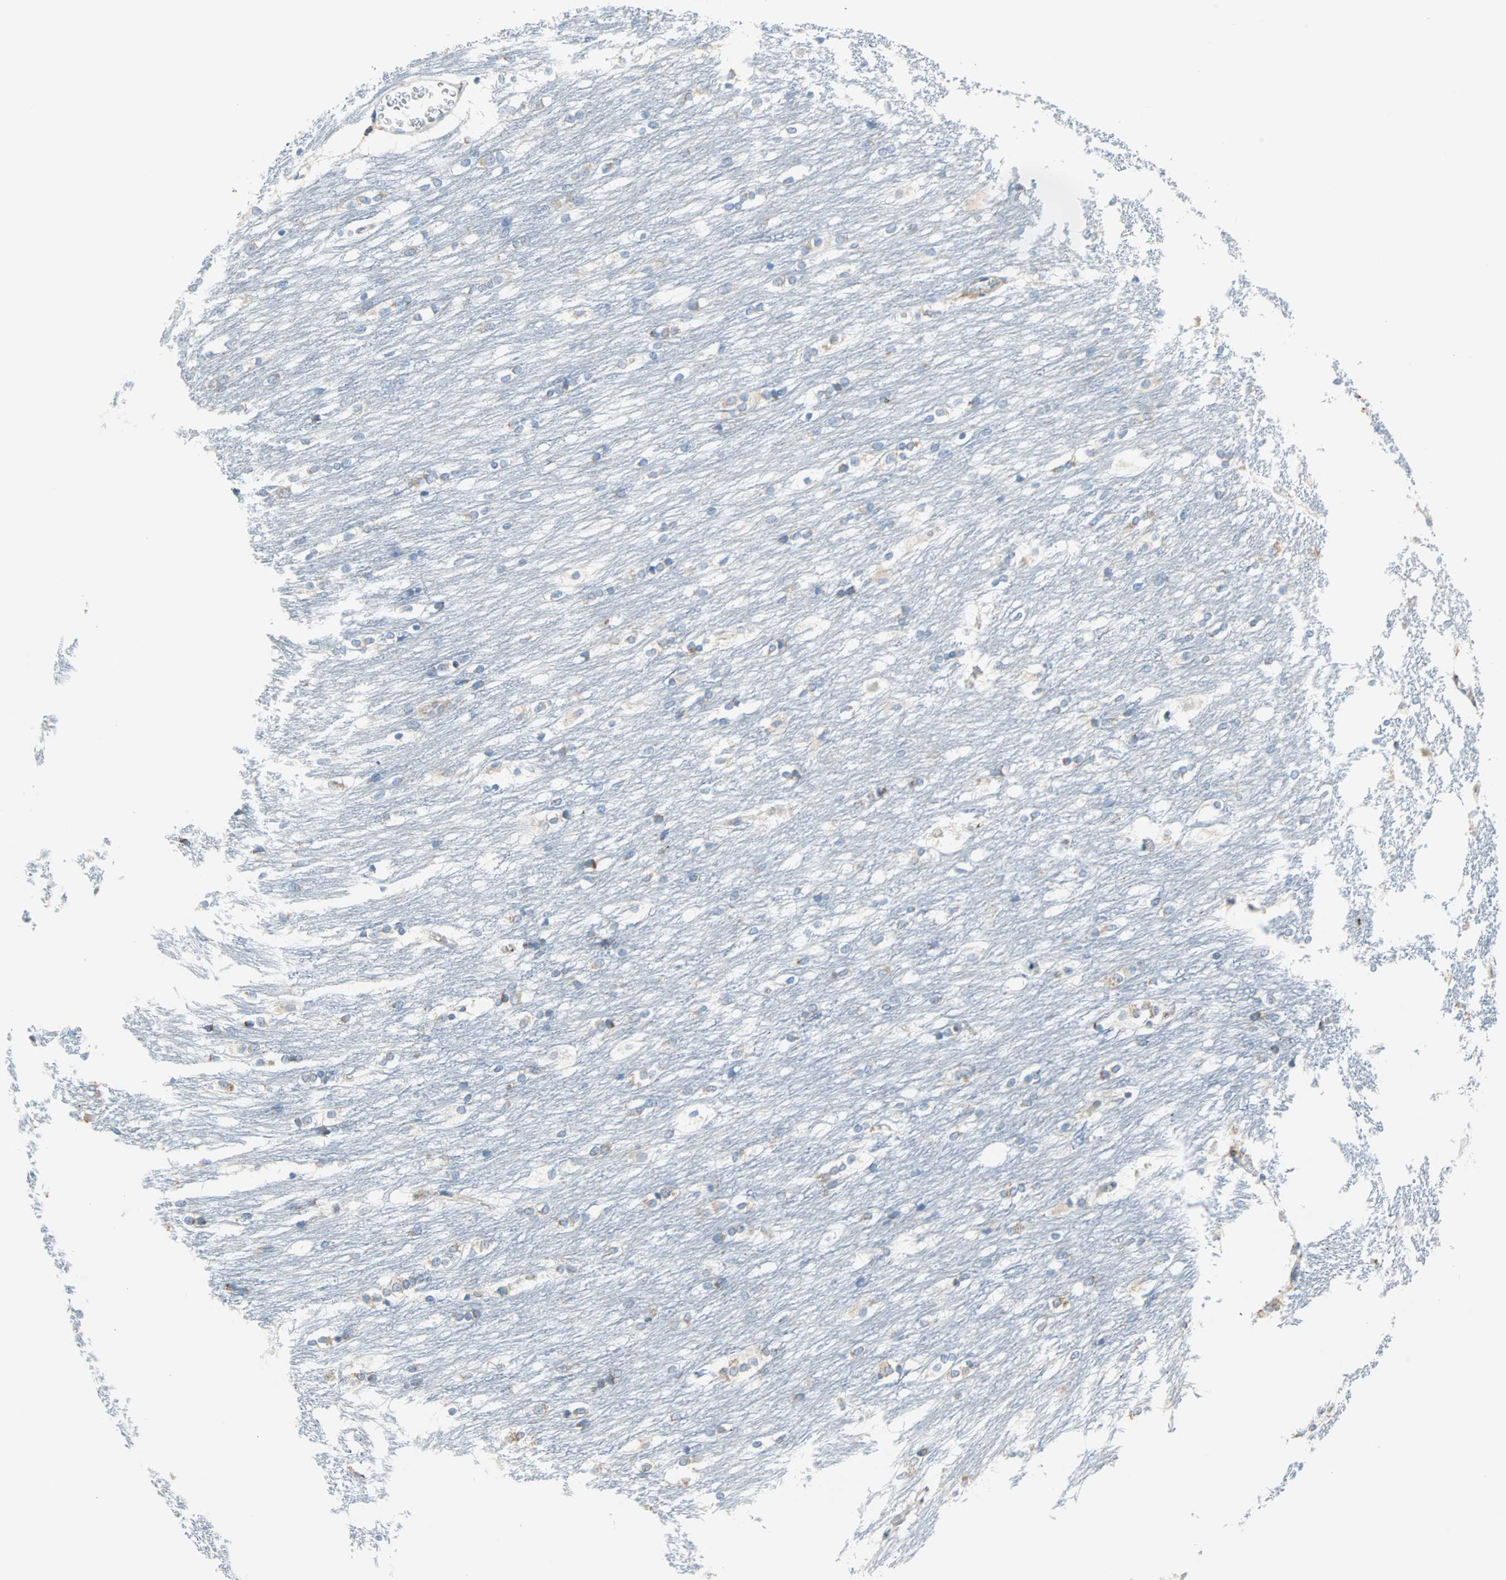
{"staining": {"intensity": "moderate", "quantity": ">75%", "location": "cytoplasmic/membranous"}, "tissue": "caudate", "cell_type": "Glial cells", "image_type": "normal", "snomed": [{"axis": "morphology", "description": "Normal tissue, NOS"}, {"axis": "topography", "description": "Lateral ventricle wall"}], "caption": "This image reveals immunohistochemistry staining of normal caudate, with medium moderate cytoplasmic/membranous staining in approximately >75% of glial cells.", "gene": "PLCXD1", "patient": {"sex": "female", "age": 19}}